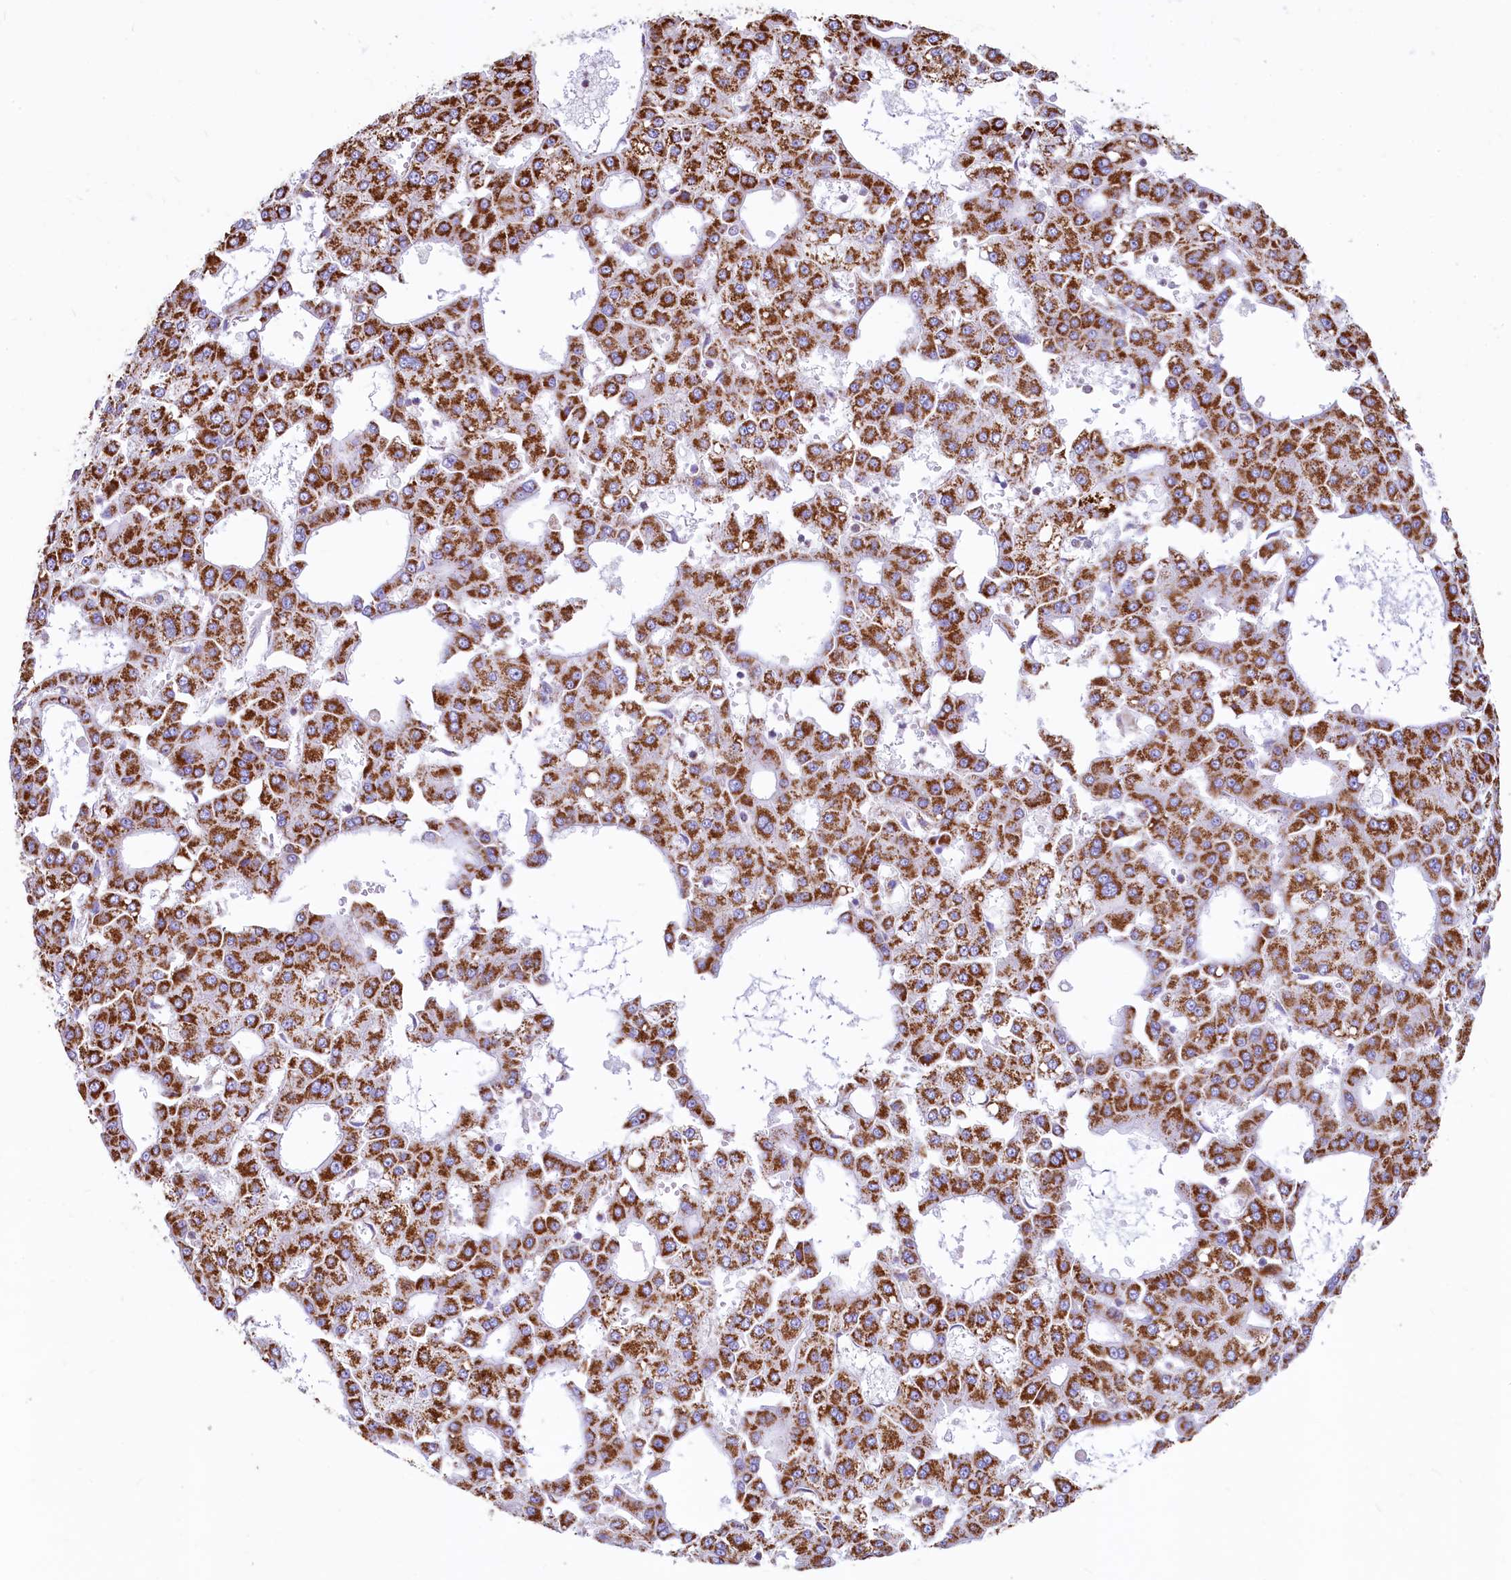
{"staining": {"intensity": "strong", "quantity": ">75%", "location": "cytoplasmic/membranous"}, "tissue": "liver cancer", "cell_type": "Tumor cells", "image_type": "cancer", "snomed": [{"axis": "morphology", "description": "Carcinoma, Hepatocellular, NOS"}, {"axis": "topography", "description": "Liver"}], "caption": "Immunohistochemistry (IHC) of hepatocellular carcinoma (liver) demonstrates high levels of strong cytoplasmic/membranous expression in about >75% of tumor cells. (IHC, brightfield microscopy, high magnification).", "gene": "VWCE", "patient": {"sex": "male", "age": 47}}